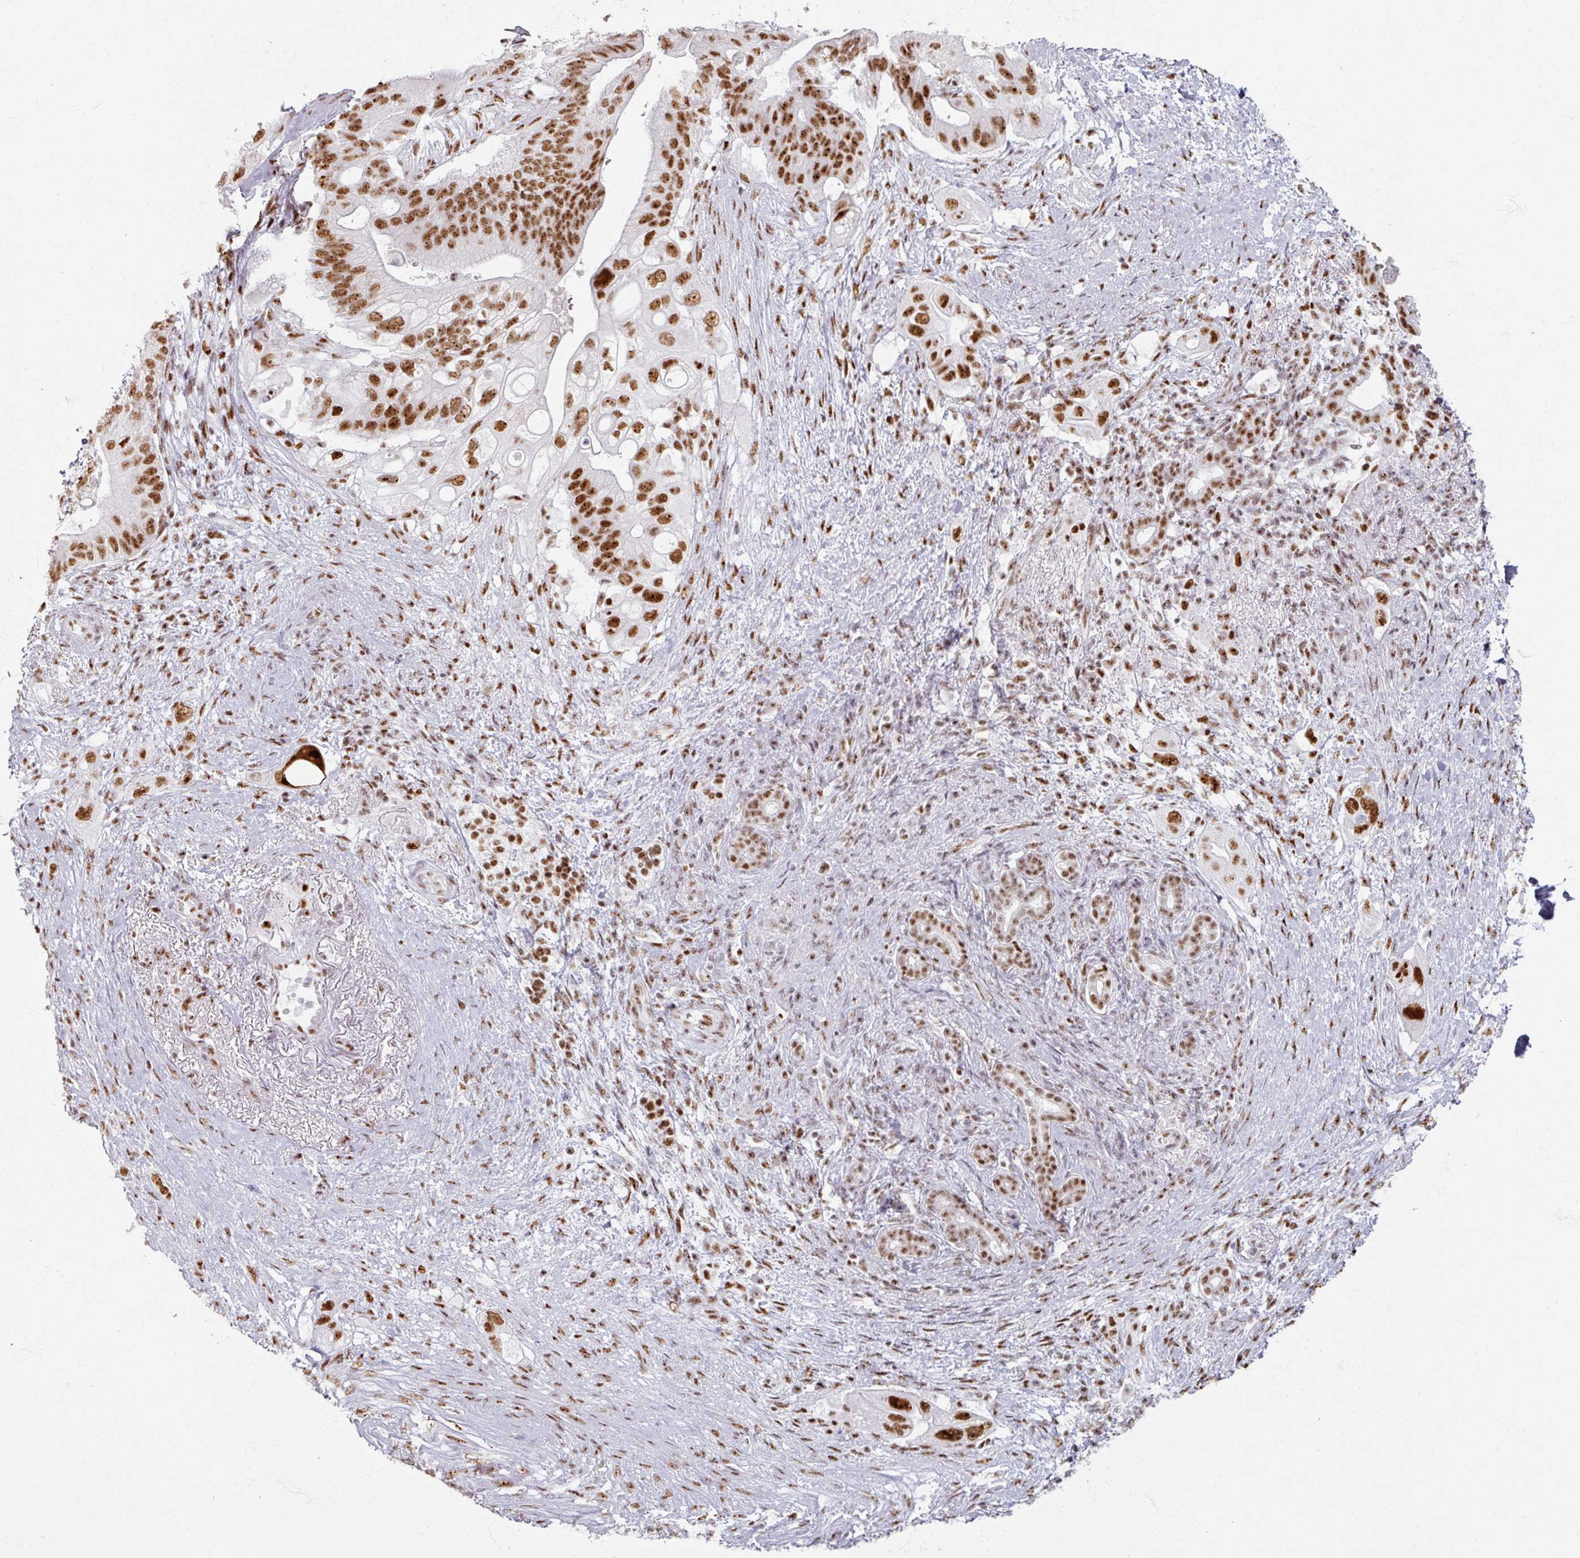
{"staining": {"intensity": "strong", "quantity": ">75%", "location": "nuclear"}, "tissue": "pancreatic cancer", "cell_type": "Tumor cells", "image_type": "cancer", "snomed": [{"axis": "morphology", "description": "Adenocarcinoma, NOS"}, {"axis": "topography", "description": "Pancreas"}], "caption": "Brown immunohistochemical staining in human pancreatic cancer (adenocarcinoma) exhibits strong nuclear staining in about >75% of tumor cells.", "gene": "ADAR", "patient": {"sex": "female", "age": 72}}